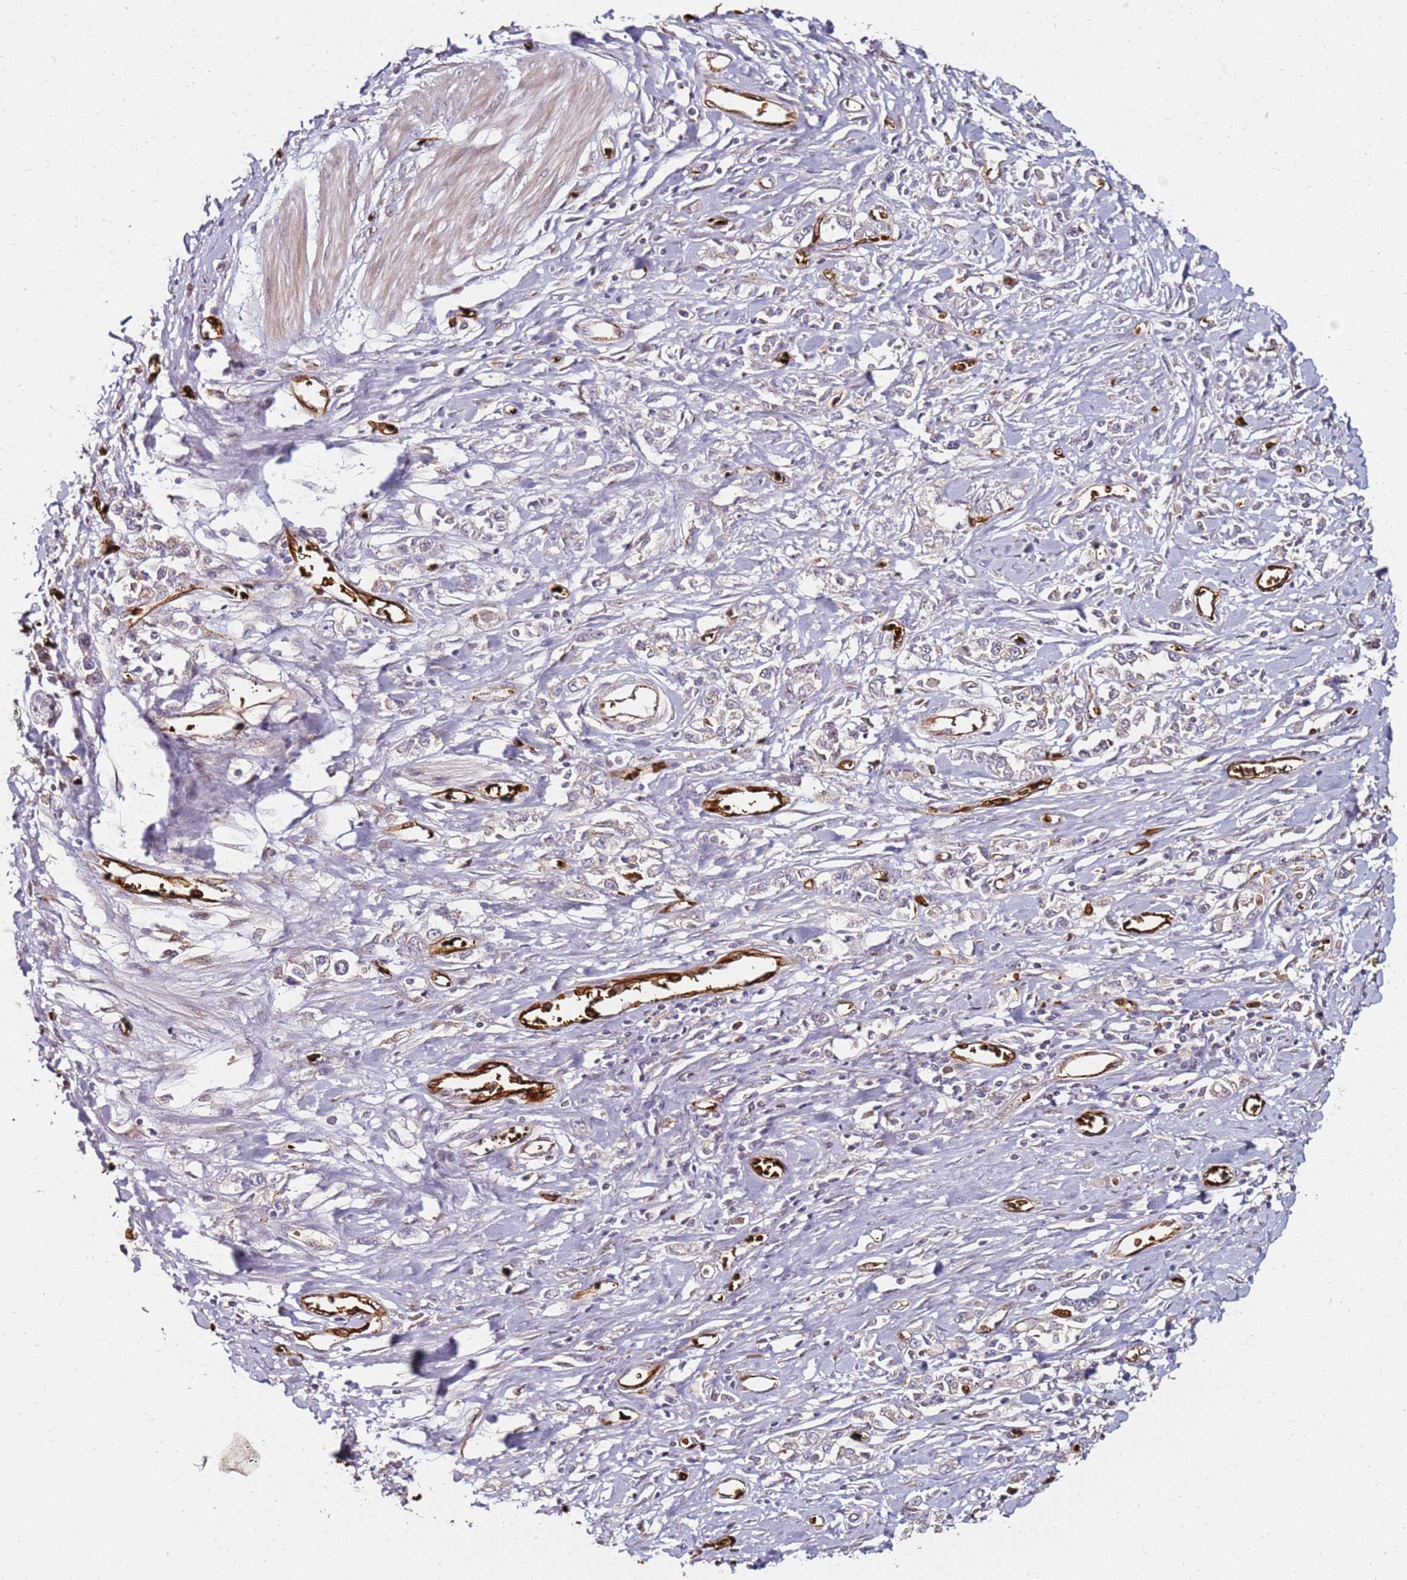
{"staining": {"intensity": "negative", "quantity": "none", "location": "none"}, "tissue": "stomach cancer", "cell_type": "Tumor cells", "image_type": "cancer", "snomed": [{"axis": "morphology", "description": "Adenocarcinoma, NOS"}, {"axis": "topography", "description": "Stomach"}], "caption": "High magnification brightfield microscopy of stomach cancer stained with DAB (3,3'-diaminobenzidine) (brown) and counterstained with hematoxylin (blue): tumor cells show no significant staining. (DAB immunohistochemistry with hematoxylin counter stain).", "gene": "RNF11", "patient": {"sex": "female", "age": 76}}